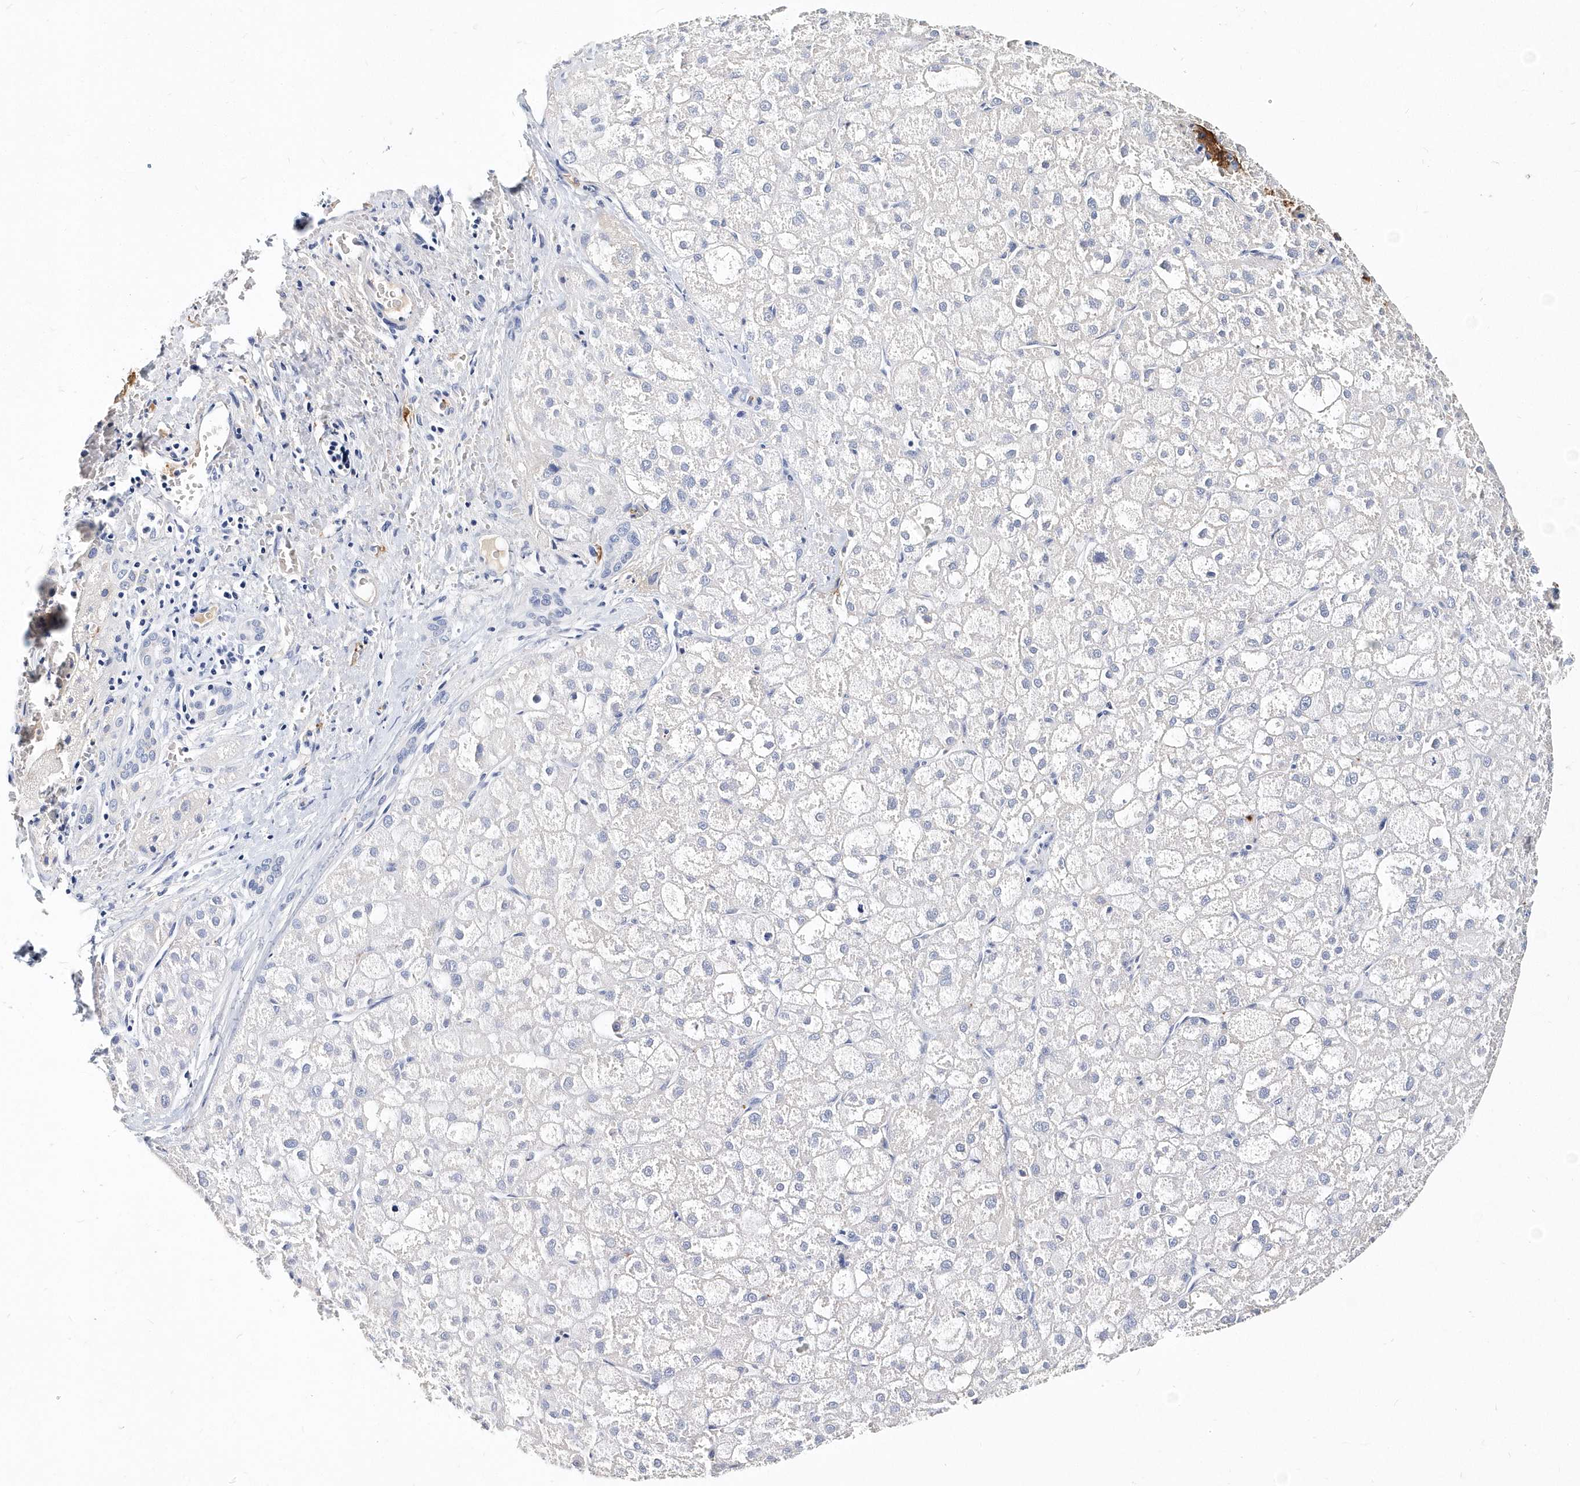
{"staining": {"intensity": "negative", "quantity": "none", "location": "none"}, "tissue": "liver cancer", "cell_type": "Tumor cells", "image_type": "cancer", "snomed": [{"axis": "morphology", "description": "Carcinoma, Hepatocellular, NOS"}, {"axis": "topography", "description": "Liver"}], "caption": "DAB immunohistochemical staining of liver cancer demonstrates no significant staining in tumor cells.", "gene": "ITGA2B", "patient": {"sex": "male", "age": 57}}